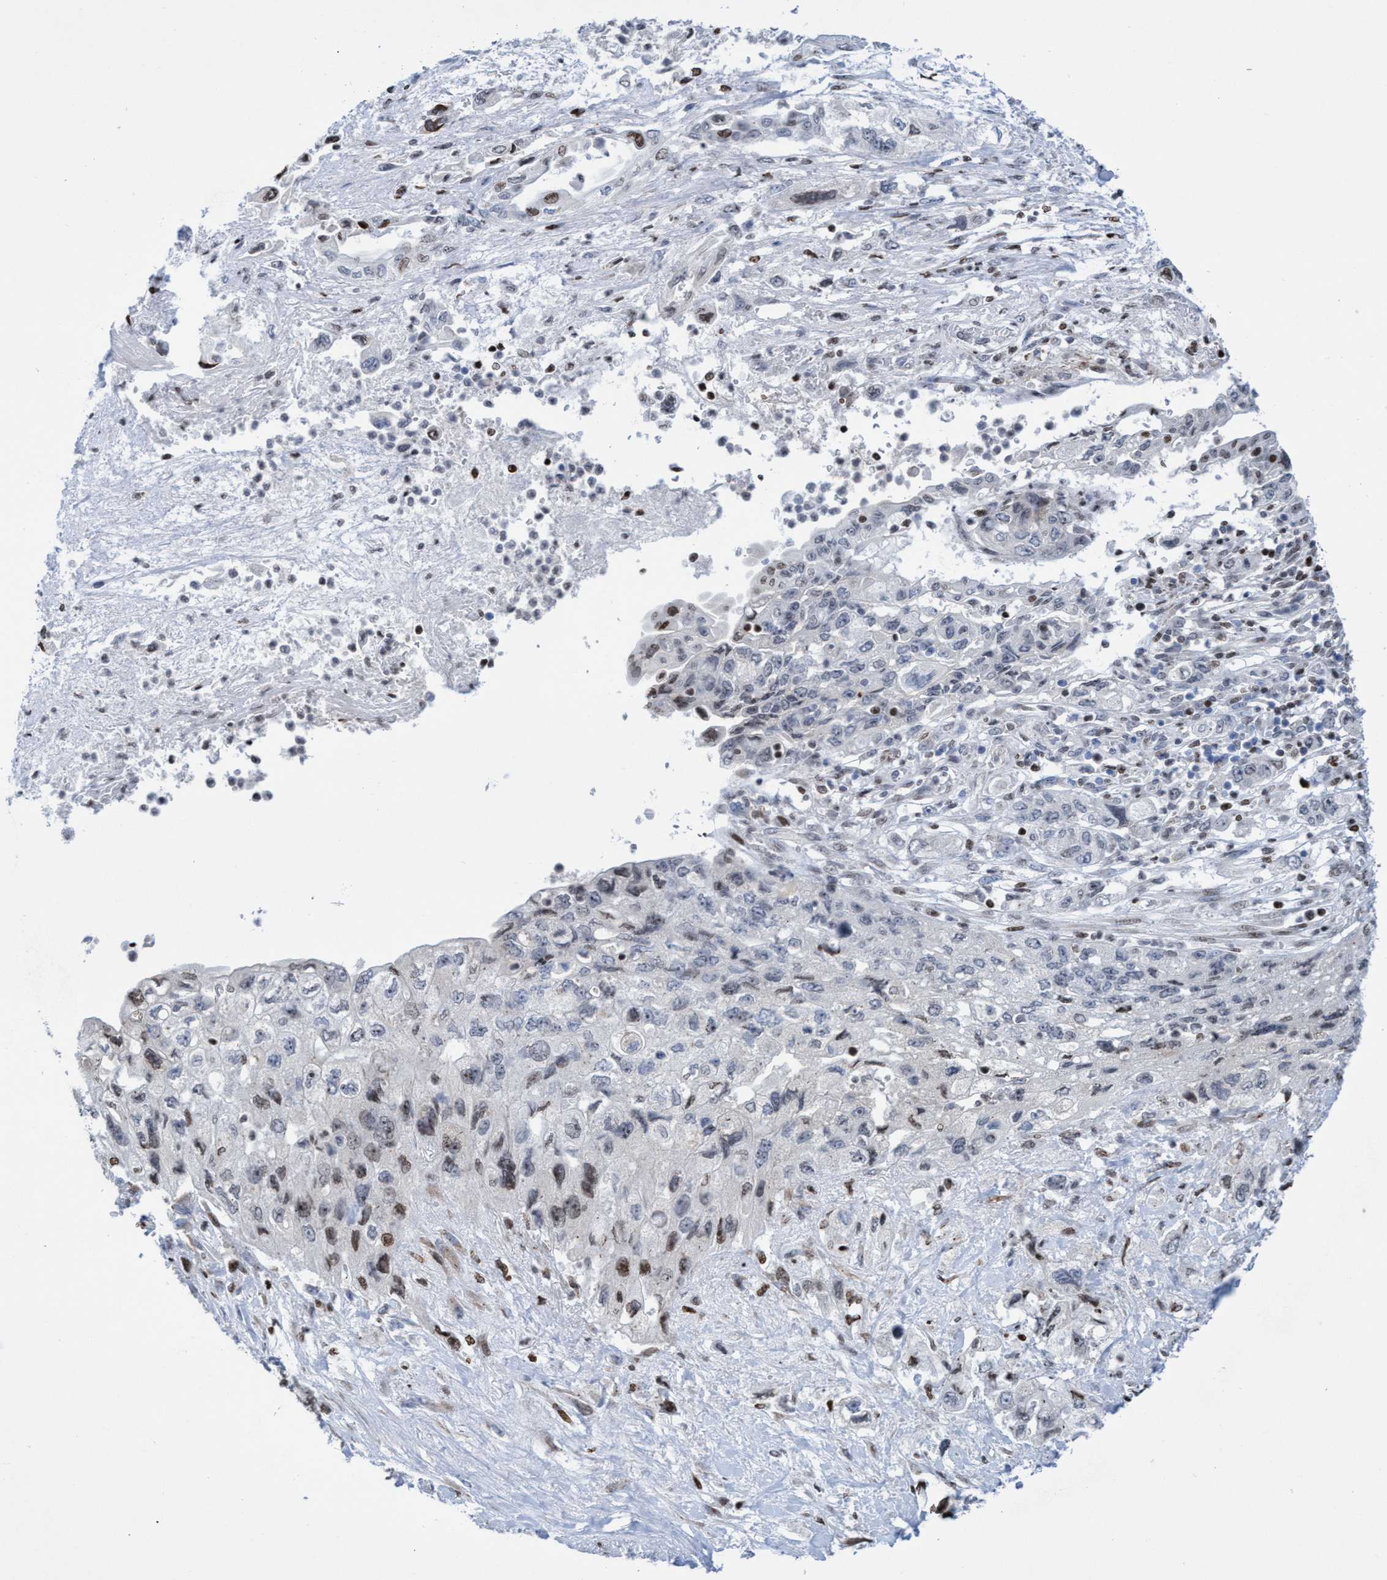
{"staining": {"intensity": "moderate", "quantity": "<25%", "location": "nuclear"}, "tissue": "pancreatic cancer", "cell_type": "Tumor cells", "image_type": "cancer", "snomed": [{"axis": "morphology", "description": "Adenocarcinoma, NOS"}, {"axis": "topography", "description": "Pancreas"}], "caption": "This photomicrograph displays pancreatic cancer (adenocarcinoma) stained with immunohistochemistry to label a protein in brown. The nuclear of tumor cells show moderate positivity for the protein. Nuclei are counter-stained blue.", "gene": "CBX2", "patient": {"sex": "female", "age": 73}}